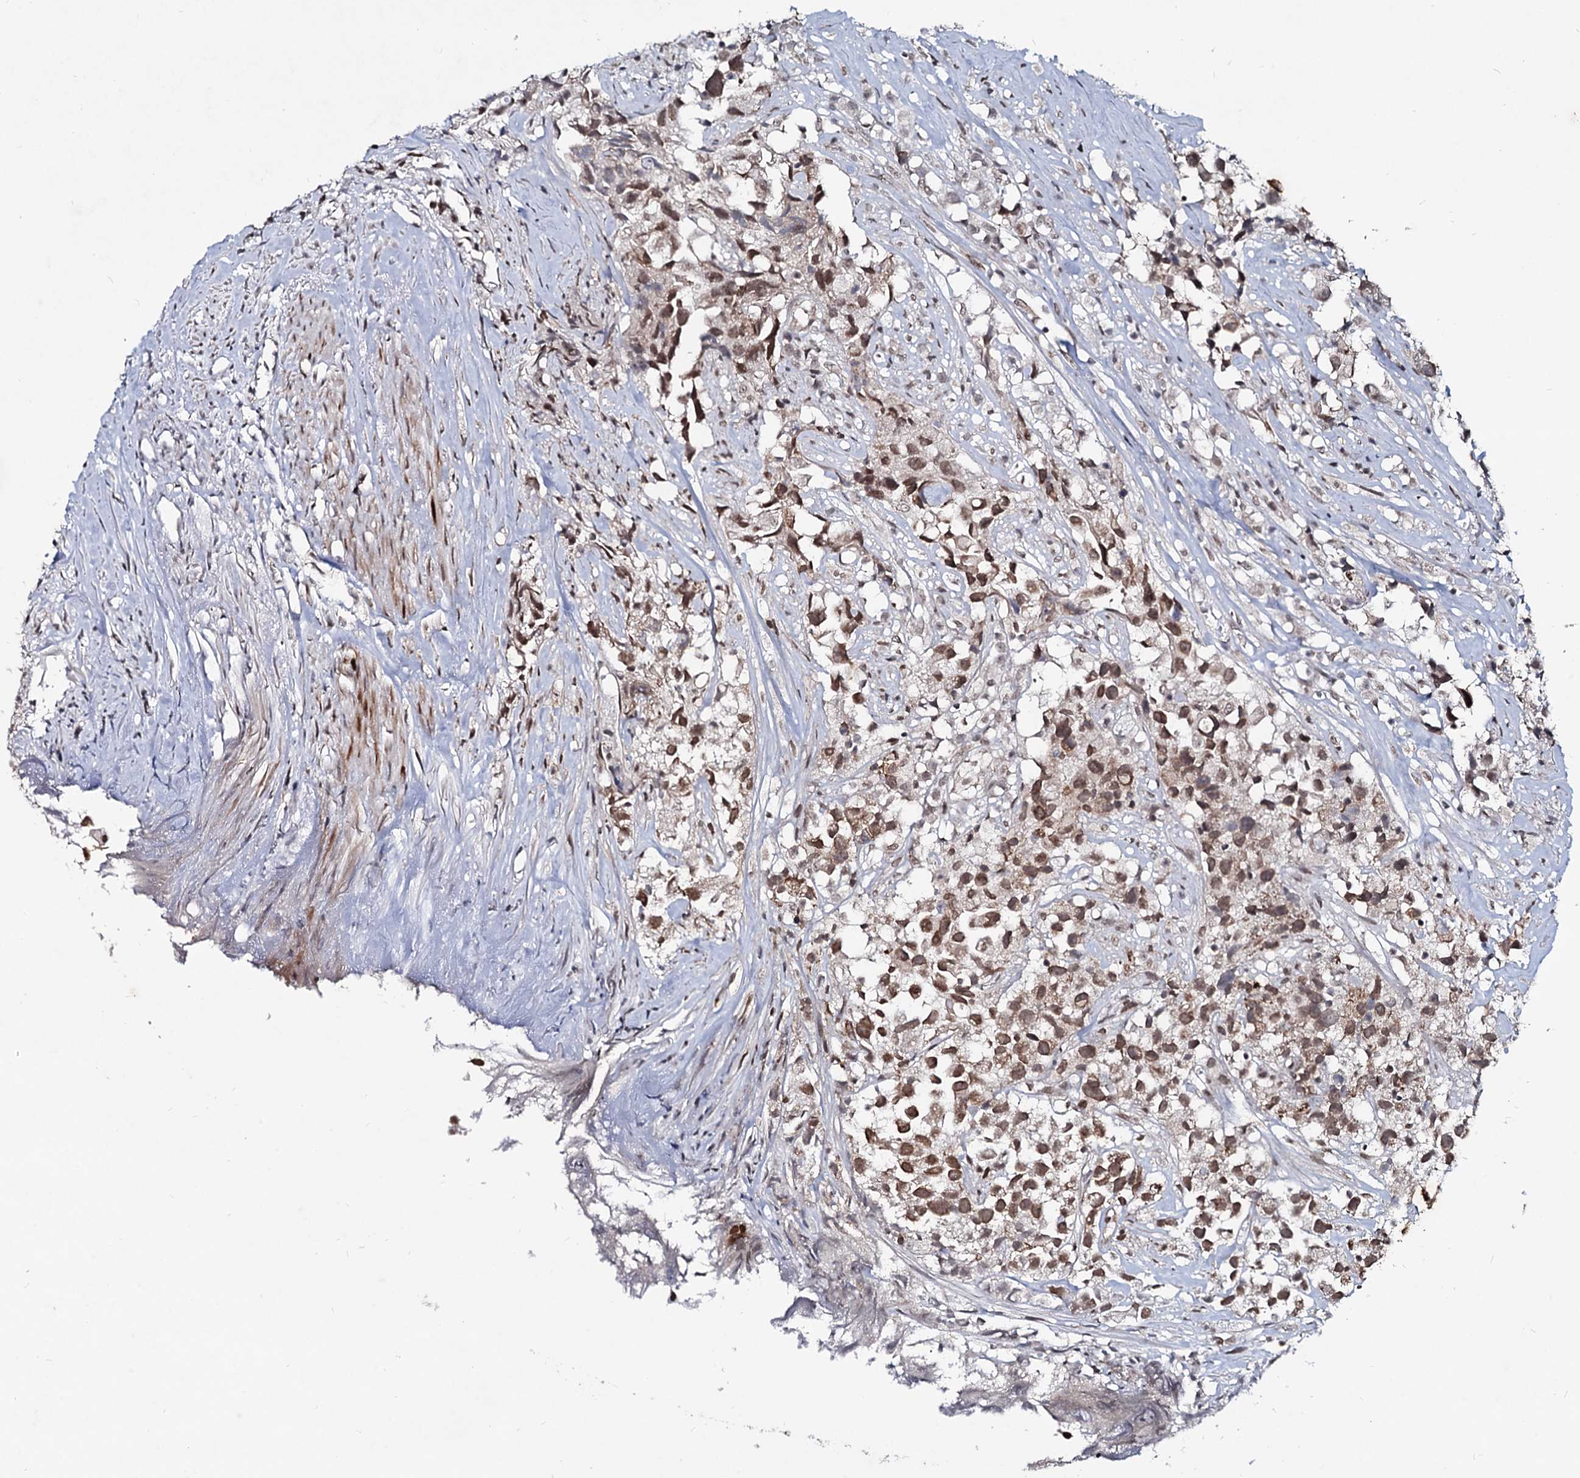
{"staining": {"intensity": "moderate", "quantity": ">75%", "location": "nuclear"}, "tissue": "urothelial cancer", "cell_type": "Tumor cells", "image_type": "cancer", "snomed": [{"axis": "morphology", "description": "Urothelial carcinoma, High grade"}, {"axis": "topography", "description": "Urinary bladder"}], "caption": "Immunohistochemical staining of urothelial carcinoma (high-grade) reveals medium levels of moderate nuclear protein positivity in approximately >75% of tumor cells.", "gene": "RNF6", "patient": {"sex": "female", "age": 75}}